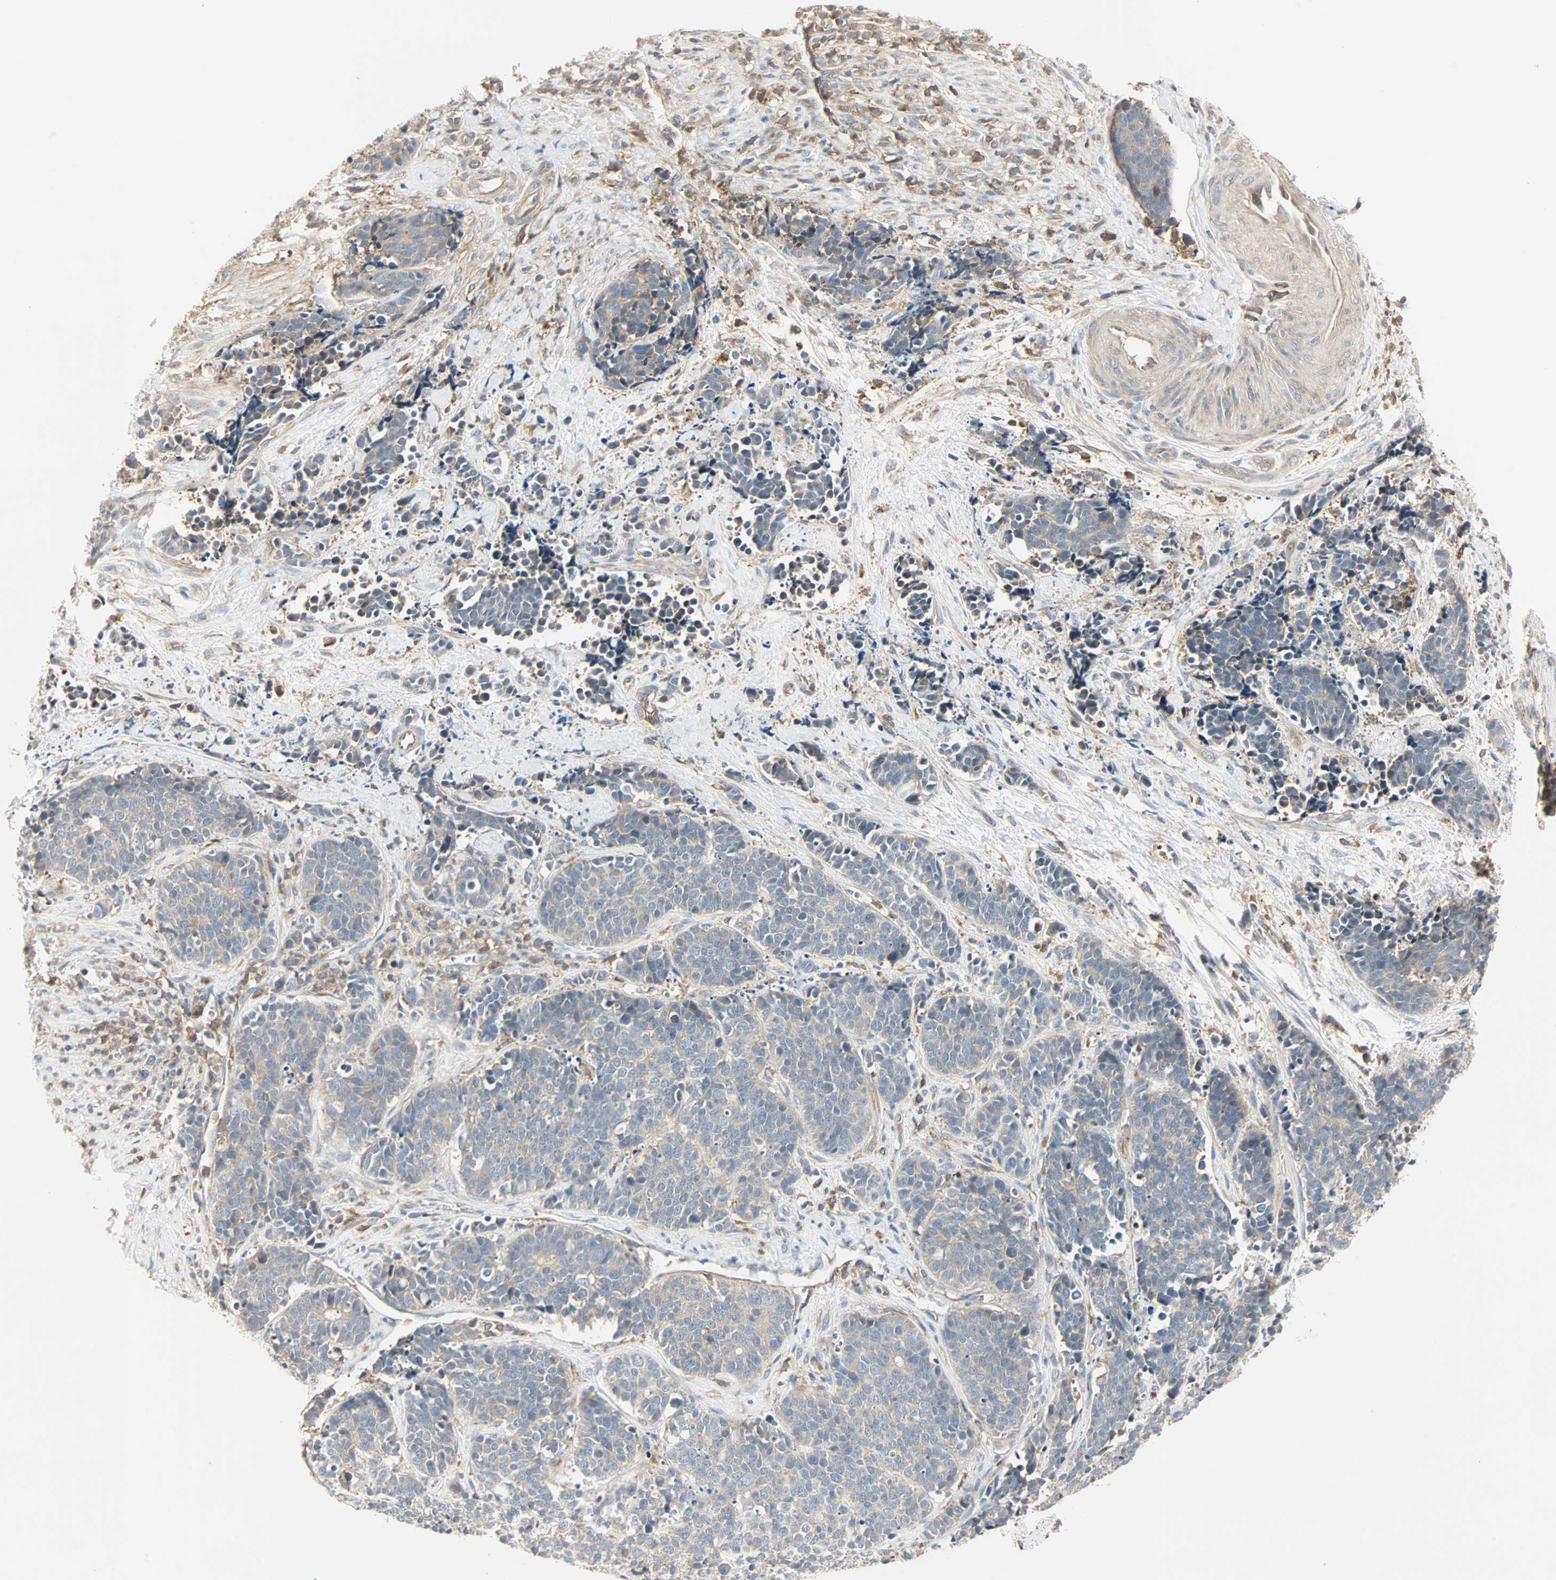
{"staining": {"intensity": "weak", "quantity": ">75%", "location": "cytoplasmic/membranous"}, "tissue": "cervical cancer", "cell_type": "Tumor cells", "image_type": "cancer", "snomed": [{"axis": "morphology", "description": "Squamous cell carcinoma, NOS"}, {"axis": "topography", "description": "Cervix"}], "caption": "IHC photomicrograph of human cervical squamous cell carcinoma stained for a protein (brown), which demonstrates low levels of weak cytoplasmic/membranous staining in approximately >75% of tumor cells.", "gene": "GNAI2", "patient": {"sex": "female", "age": 35}}